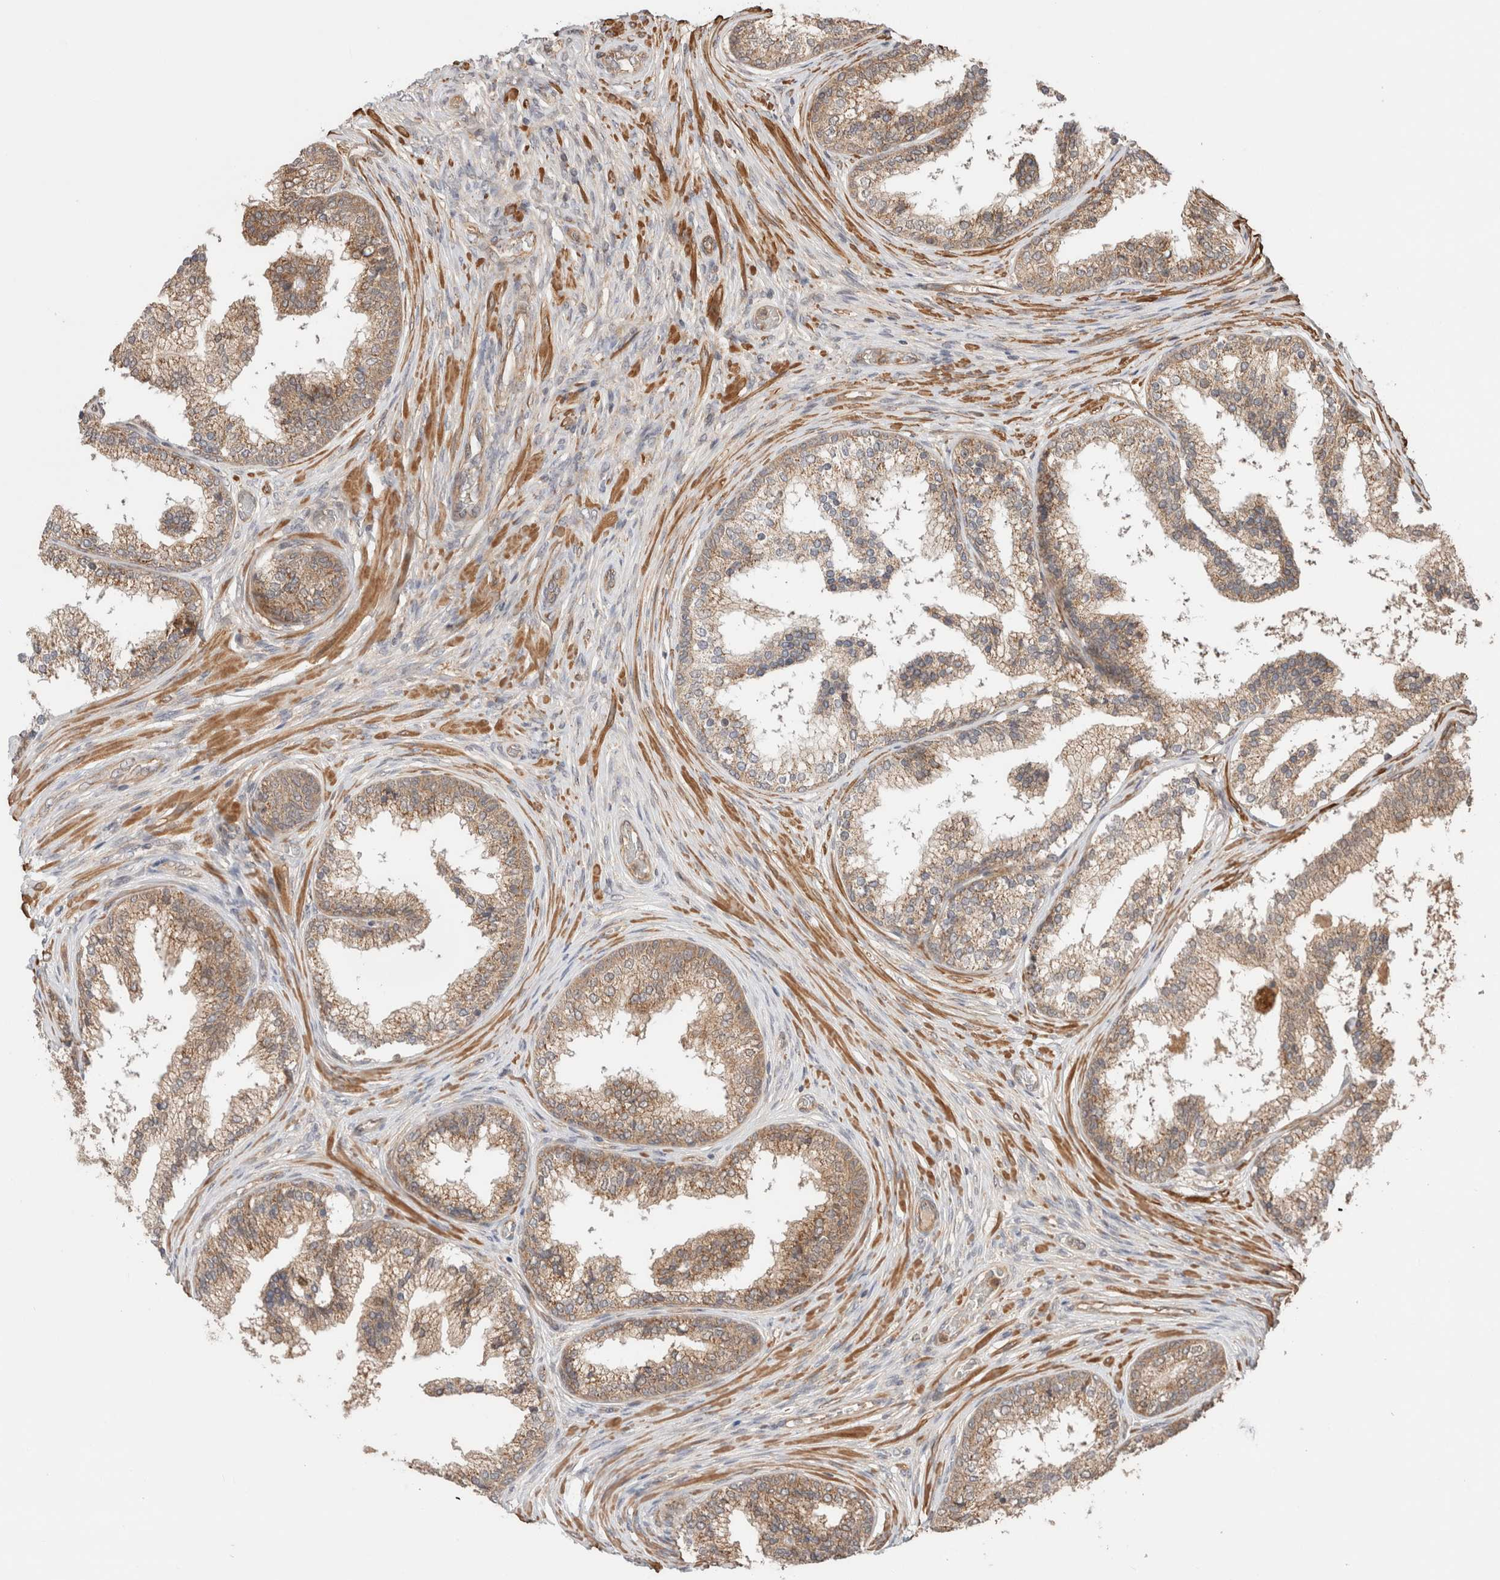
{"staining": {"intensity": "moderate", "quantity": ">75%", "location": "cytoplasmic/membranous"}, "tissue": "prostate cancer", "cell_type": "Tumor cells", "image_type": "cancer", "snomed": [{"axis": "morphology", "description": "Adenocarcinoma, High grade"}, {"axis": "topography", "description": "Prostate"}], "caption": "Protein staining reveals moderate cytoplasmic/membranous staining in about >75% of tumor cells in high-grade adenocarcinoma (prostate). The protein is stained brown, and the nuclei are stained in blue (DAB IHC with brightfield microscopy, high magnification).", "gene": "ZNF649", "patient": {"sex": "male", "age": 56}}